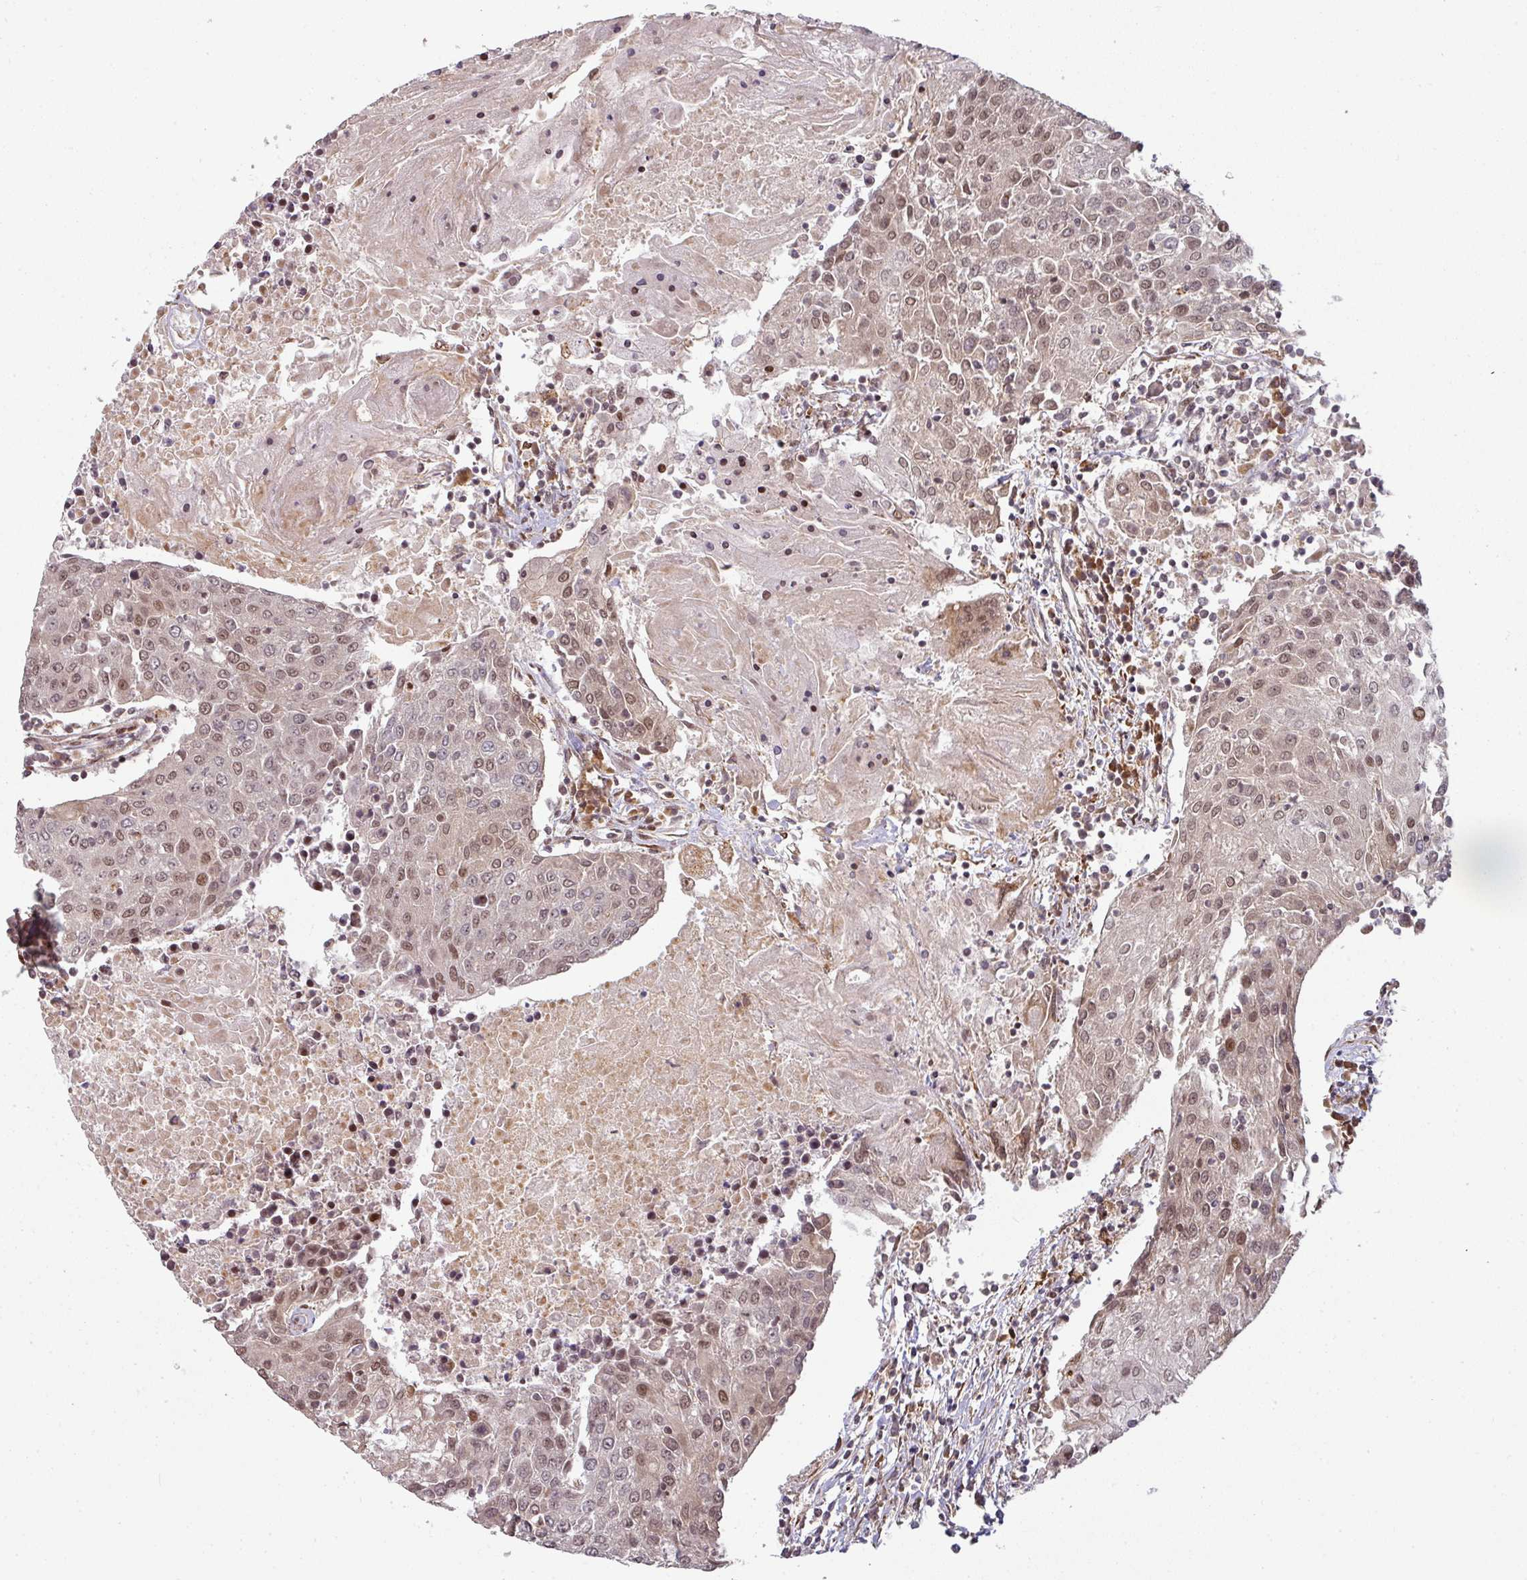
{"staining": {"intensity": "weak", "quantity": ">75%", "location": "nuclear"}, "tissue": "urothelial cancer", "cell_type": "Tumor cells", "image_type": "cancer", "snomed": [{"axis": "morphology", "description": "Urothelial carcinoma, High grade"}, {"axis": "topography", "description": "Urinary bladder"}], "caption": "About >75% of tumor cells in urothelial cancer exhibit weak nuclear protein positivity as visualized by brown immunohistochemical staining.", "gene": "SIK3", "patient": {"sex": "female", "age": 85}}